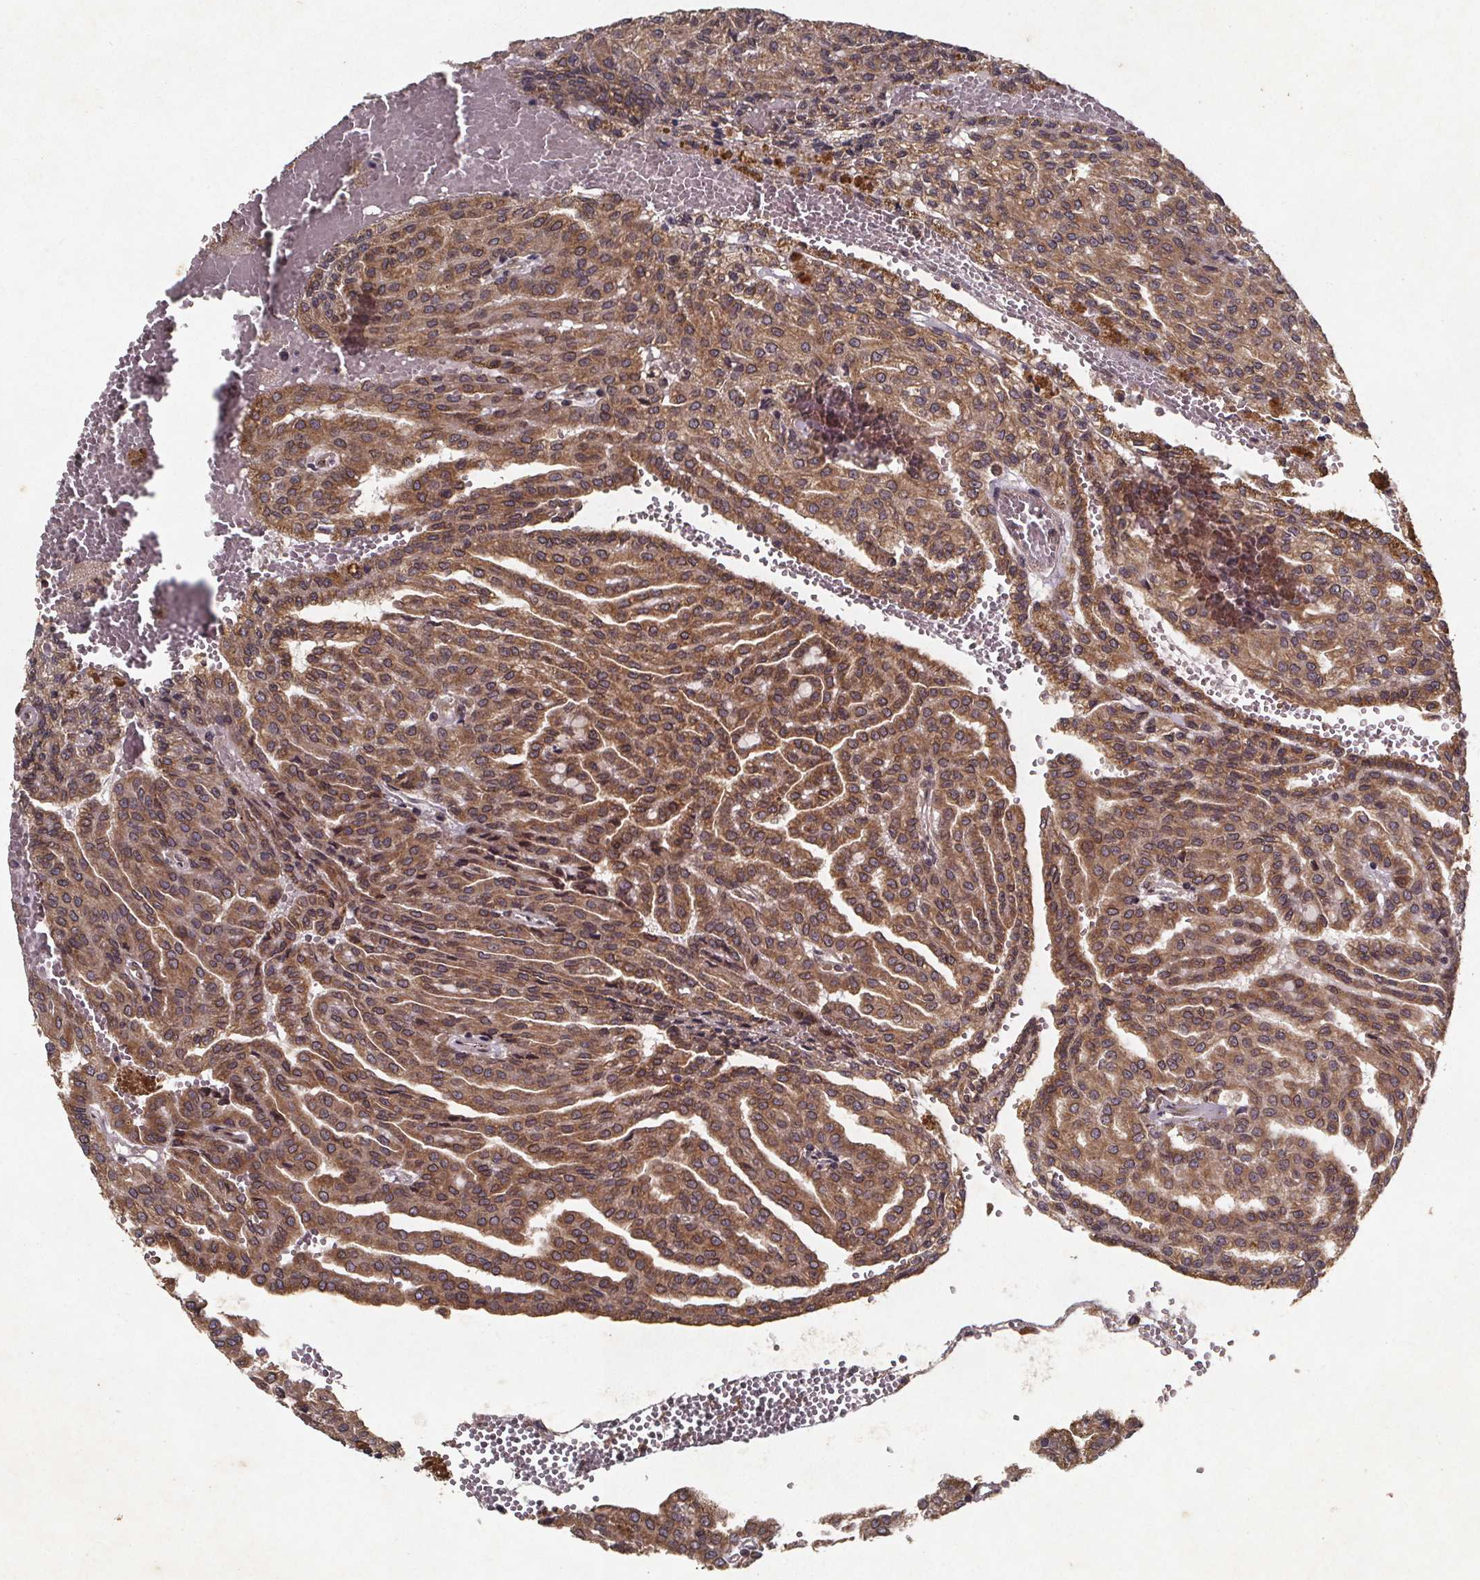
{"staining": {"intensity": "moderate", "quantity": ">75%", "location": "cytoplasmic/membranous"}, "tissue": "renal cancer", "cell_type": "Tumor cells", "image_type": "cancer", "snomed": [{"axis": "morphology", "description": "Adenocarcinoma, NOS"}, {"axis": "topography", "description": "Kidney"}], "caption": "An image of adenocarcinoma (renal) stained for a protein displays moderate cytoplasmic/membranous brown staining in tumor cells.", "gene": "PIERCE2", "patient": {"sex": "male", "age": 63}}